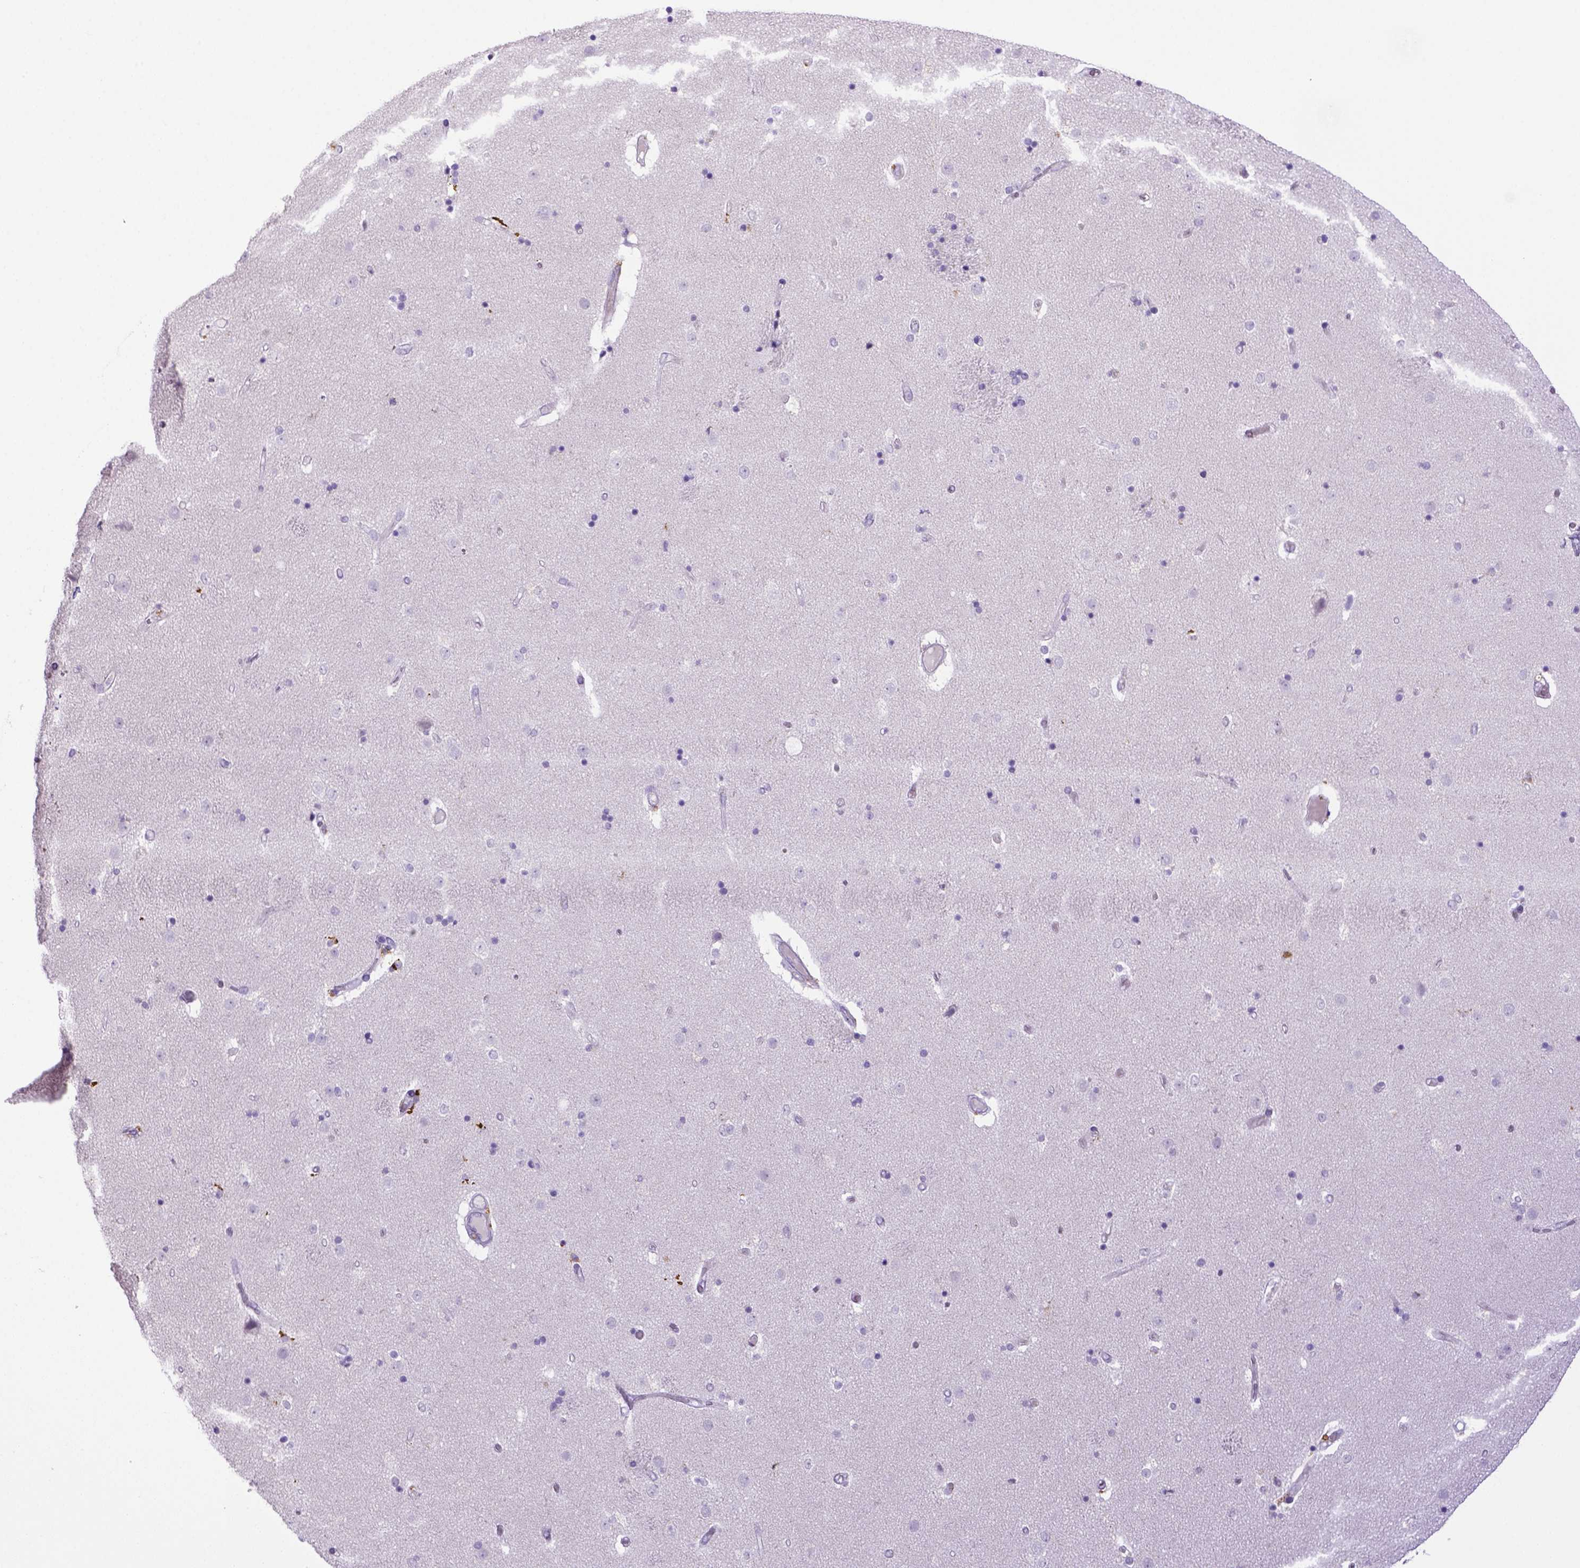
{"staining": {"intensity": "negative", "quantity": "none", "location": "none"}, "tissue": "caudate", "cell_type": "Glial cells", "image_type": "normal", "snomed": [{"axis": "morphology", "description": "Normal tissue, NOS"}, {"axis": "topography", "description": "Lateral ventricle wall"}], "caption": "Immunohistochemistry of benign human caudate exhibits no positivity in glial cells.", "gene": "CD68", "patient": {"sex": "female", "age": 71}}